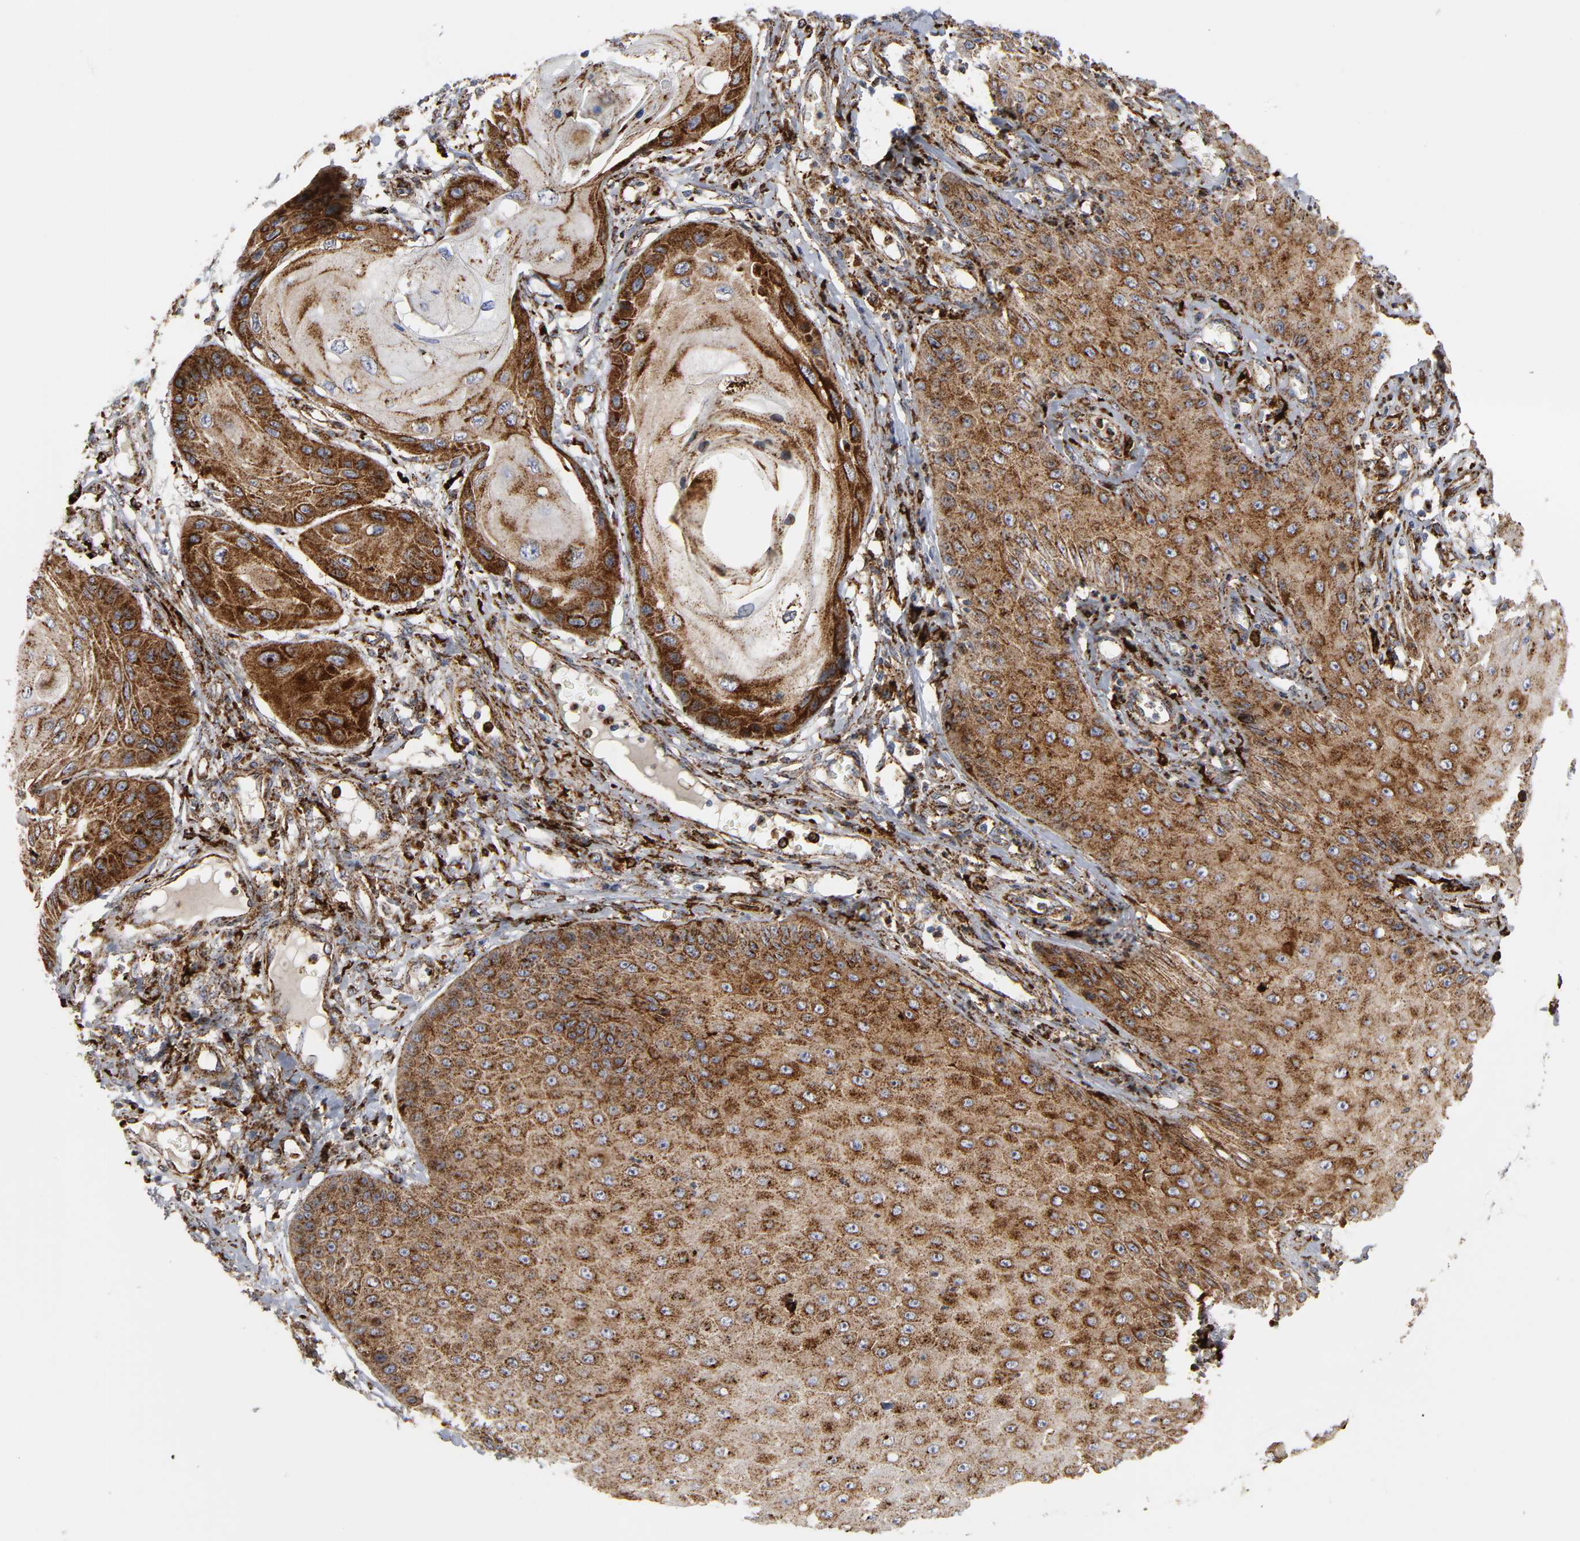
{"staining": {"intensity": "strong", "quantity": ">75%", "location": "cytoplasmic/membranous"}, "tissue": "skin cancer", "cell_type": "Tumor cells", "image_type": "cancer", "snomed": [{"axis": "morphology", "description": "Squamous cell carcinoma, NOS"}, {"axis": "topography", "description": "Skin"}], "caption": "Immunohistochemical staining of human skin squamous cell carcinoma demonstrates high levels of strong cytoplasmic/membranous expression in about >75% of tumor cells. (brown staining indicates protein expression, while blue staining denotes nuclei).", "gene": "PSAP", "patient": {"sex": "female", "age": 40}}